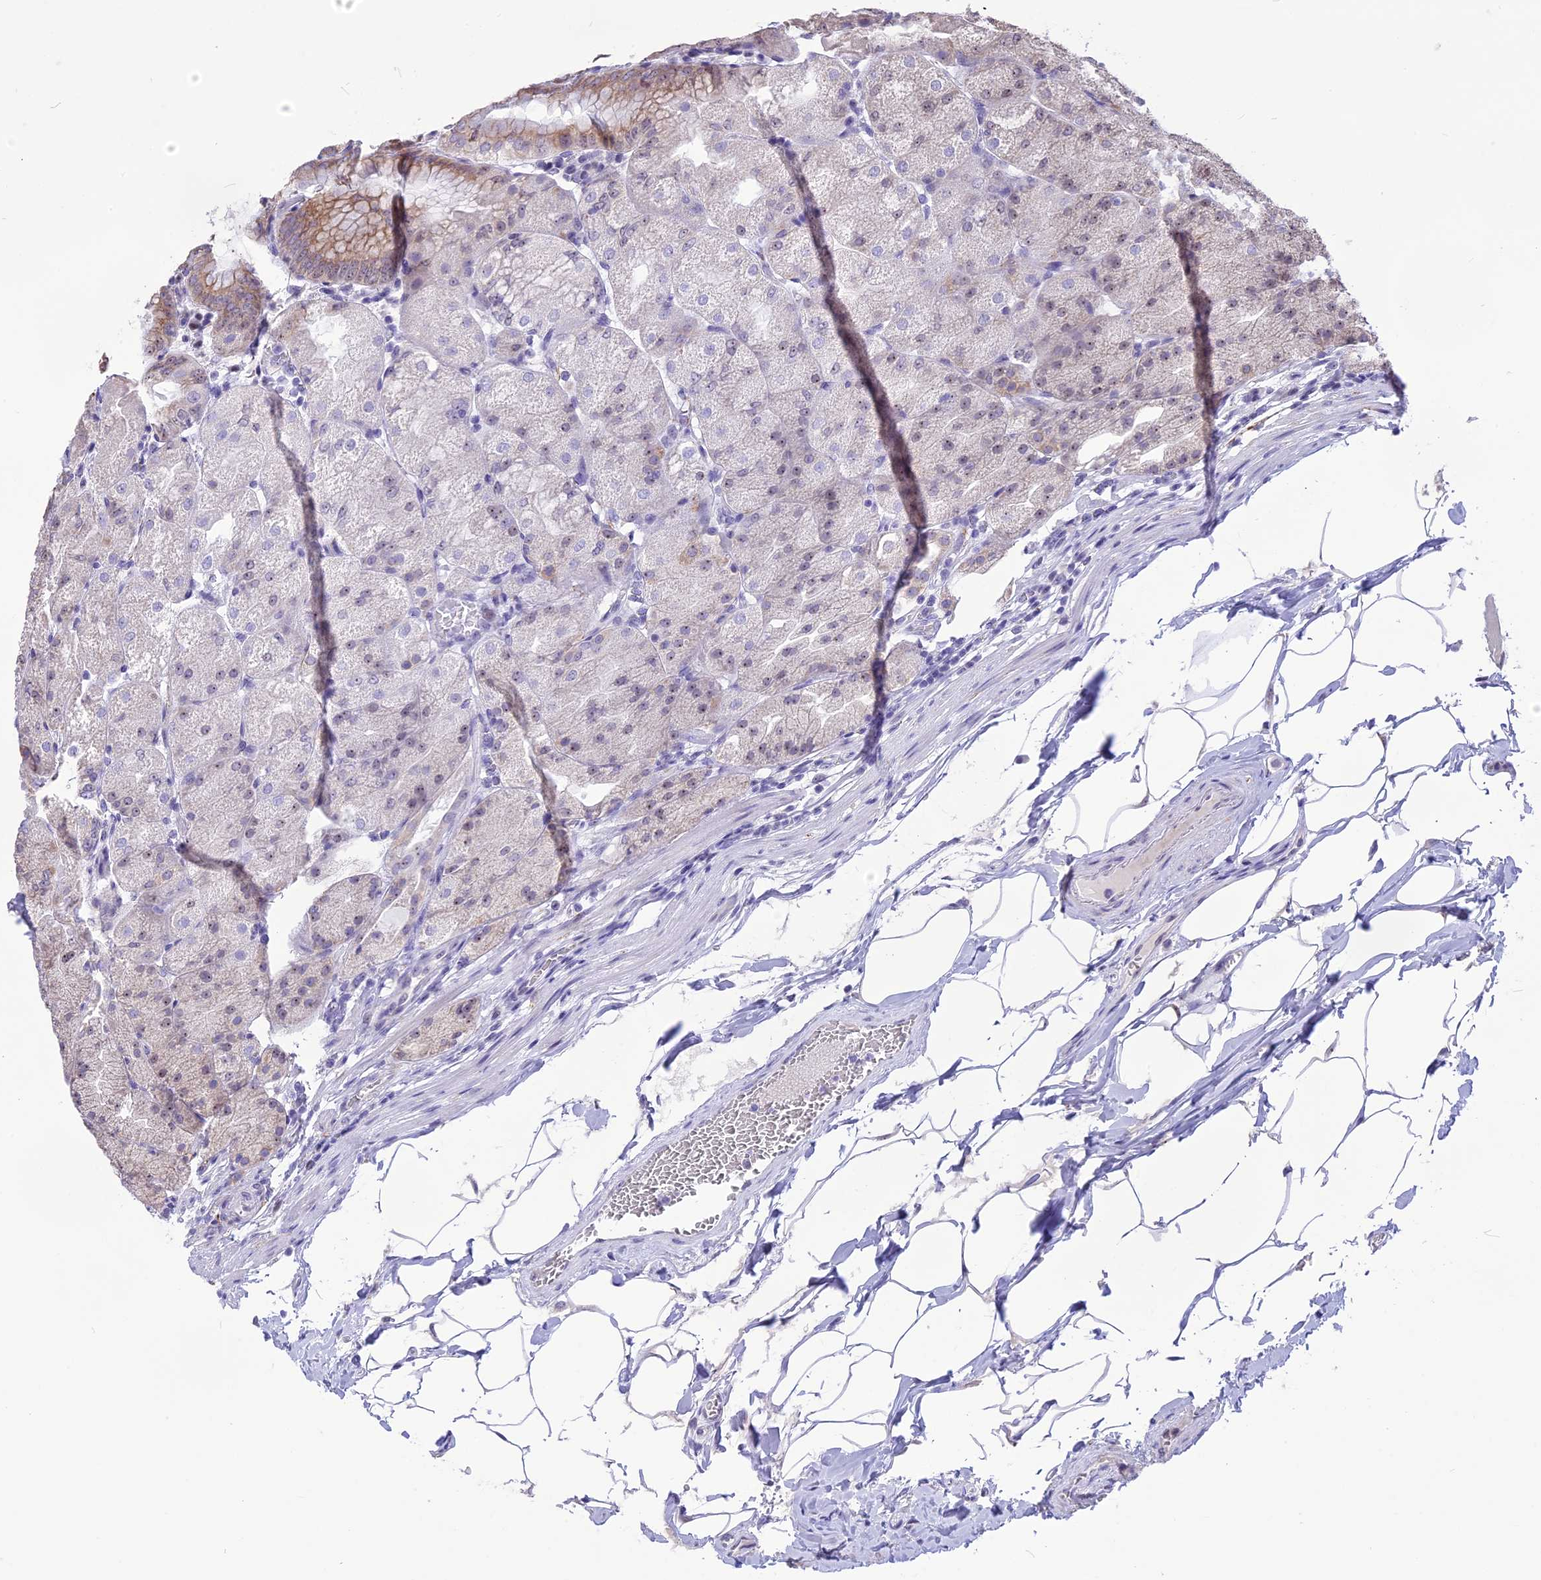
{"staining": {"intensity": "moderate", "quantity": "<25%", "location": "cytoplasmic/membranous"}, "tissue": "stomach", "cell_type": "Glandular cells", "image_type": "normal", "snomed": [{"axis": "morphology", "description": "Normal tissue, NOS"}, {"axis": "topography", "description": "Stomach, upper"}, {"axis": "topography", "description": "Stomach, lower"}], "caption": "Brown immunohistochemical staining in benign stomach demonstrates moderate cytoplasmic/membranous expression in approximately <25% of glandular cells. (brown staining indicates protein expression, while blue staining denotes nuclei).", "gene": "CMSS1", "patient": {"sex": "male", "age": 62}}